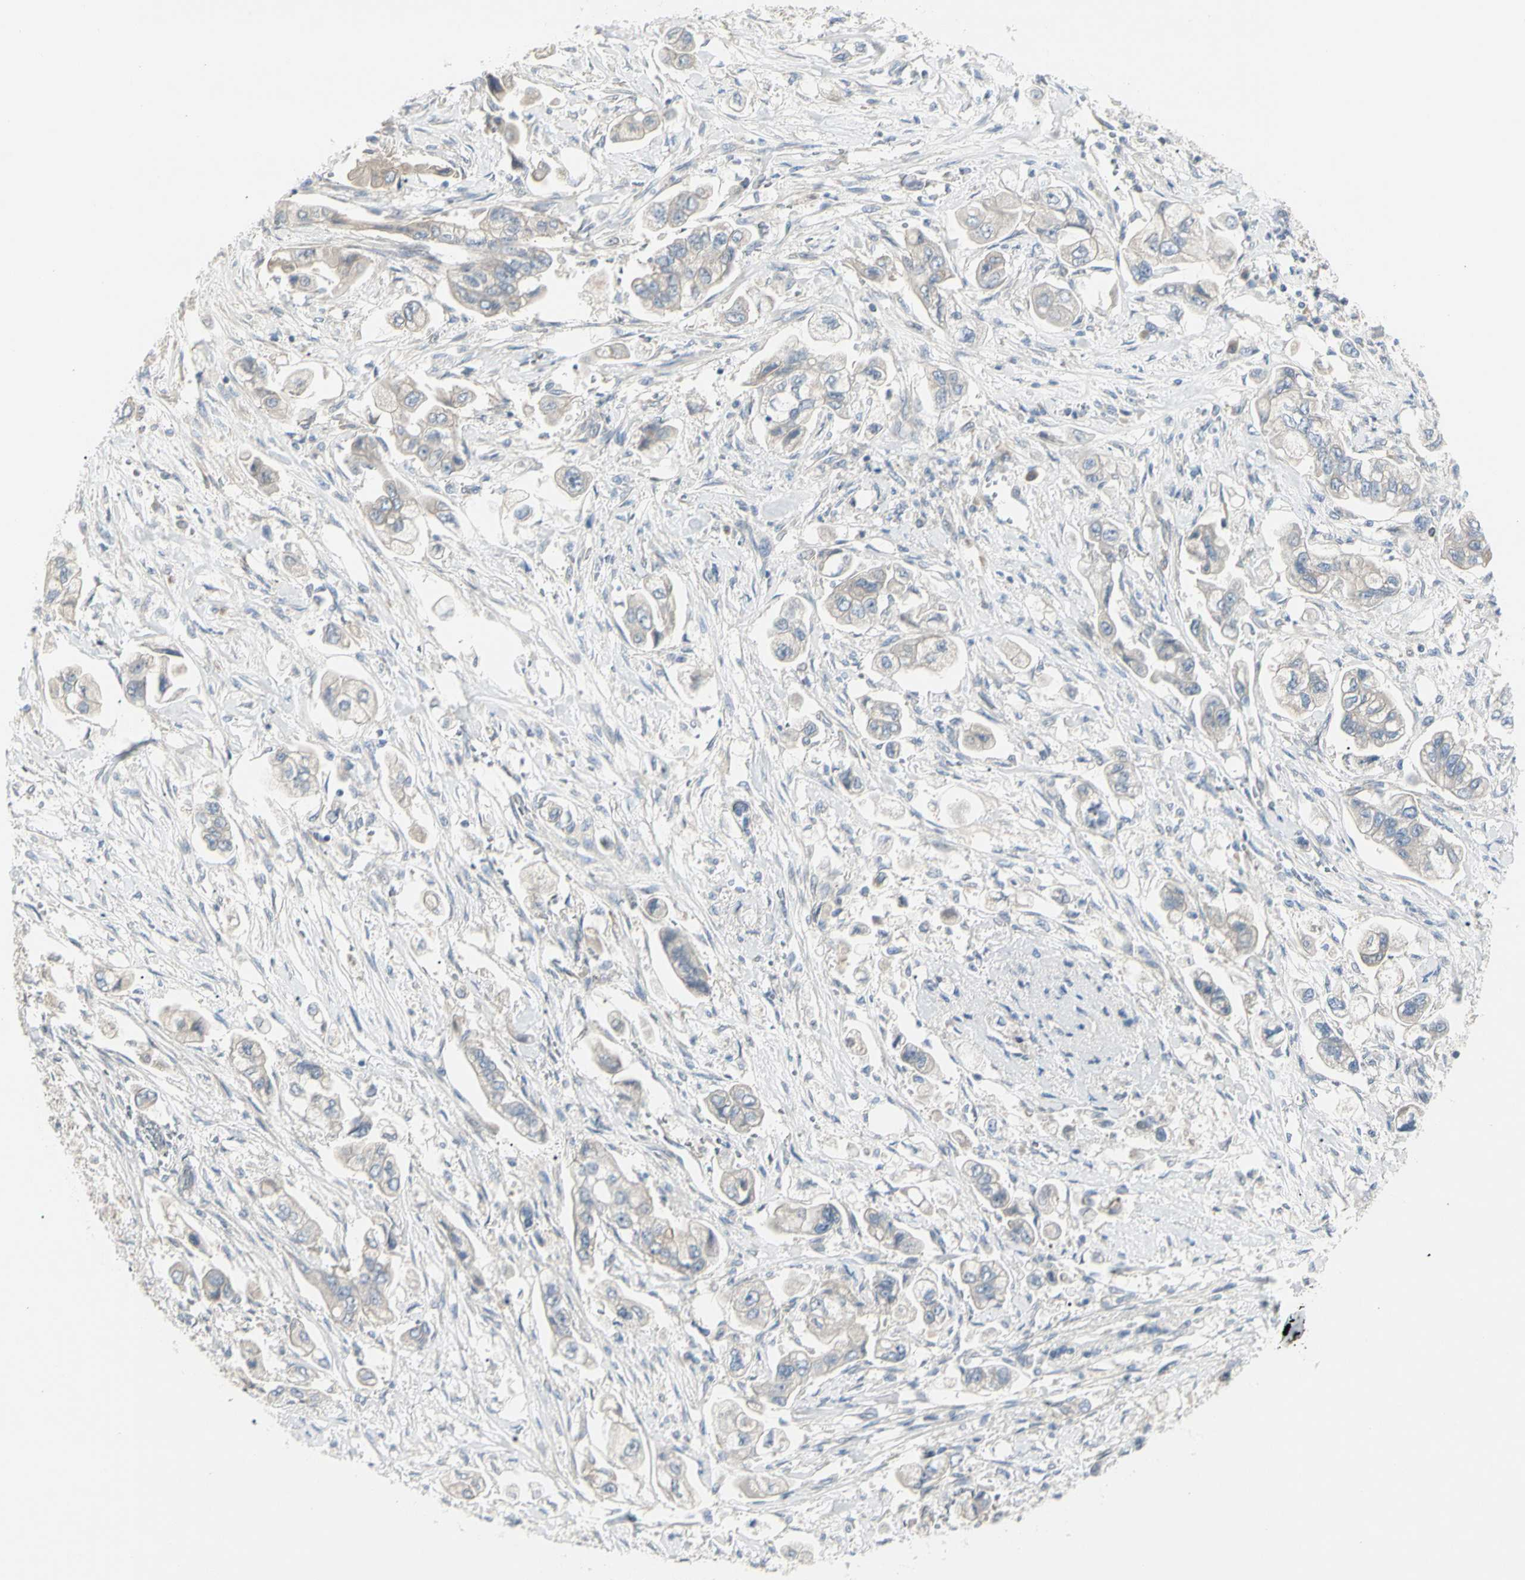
{"staining": {"intensity": "weak", "quantity": "25%-75%", "location": "cytoplasmic/membranous"}, "tissue": "stomach cancer", "cell_type": "Tumor cells", "image_type": "cancer", "snomed": [{"axis": "morphology", "description": "Adenocarcinoma, NOS"}, {"axis": "topography", "description": "Stomach"}], "caption": "Stomach cancer was stained to show a protein in brown. There is low levels of weak cytoplasmic/membranous positivity in approximately 25%-75% of tumor cells.", "gene": "NFKB2", "patient": {"sex": "male", "age": 62}}